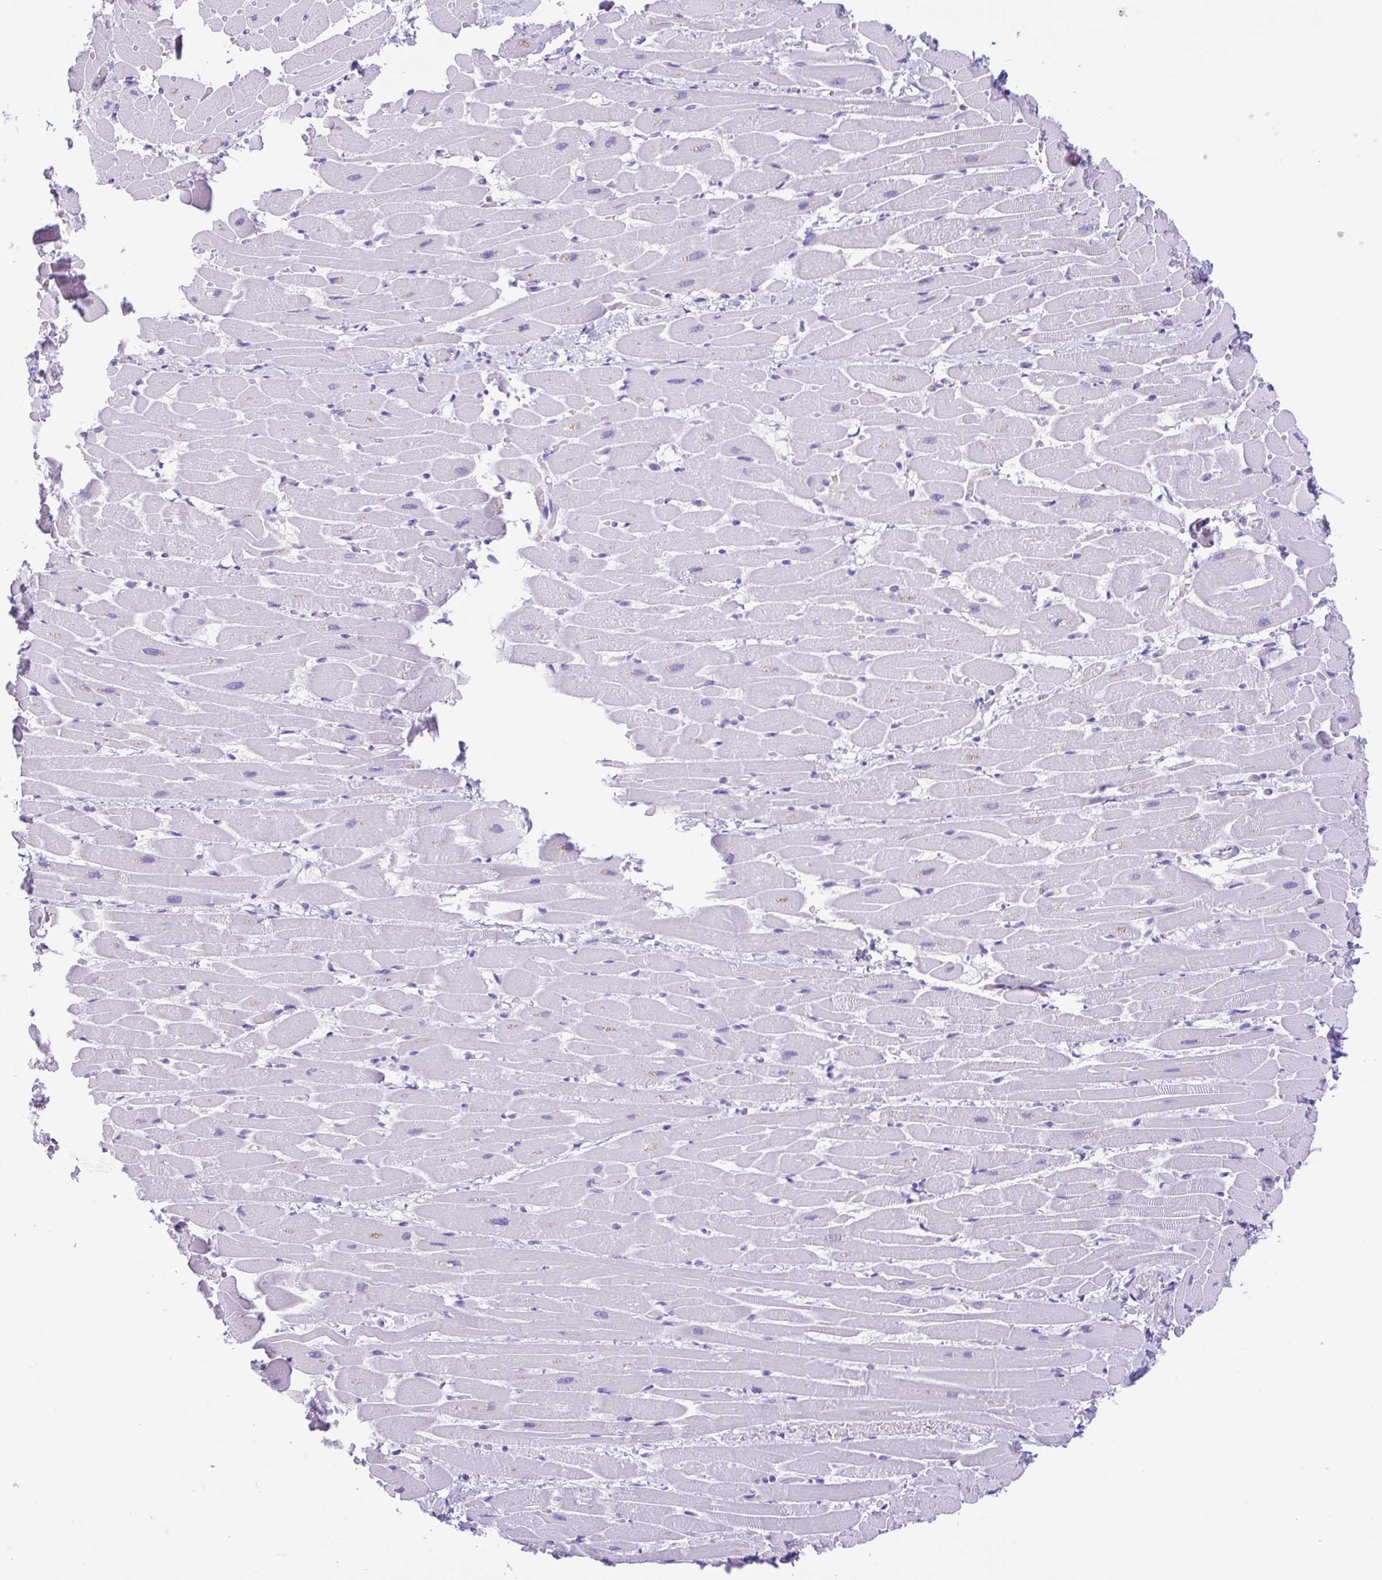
{"staining": {"intensity": "negative", "quantity": "none", "location": "none"}, "tissue": "heart muscle", "cell_type": "Cardiomyocytes", "image_type": "normal", "snomed": [{"axis": "morphology", "description": "Normal tissue, NOS"}, {"axis": "topography", "description": "Heart"}], "caption": "Immunohistochemistry of normal heart muscle exhibits no staining in cardiomyocytes.", "gene": "ENSG00000274792", "patient": {"sex": "male", "age": 37}}